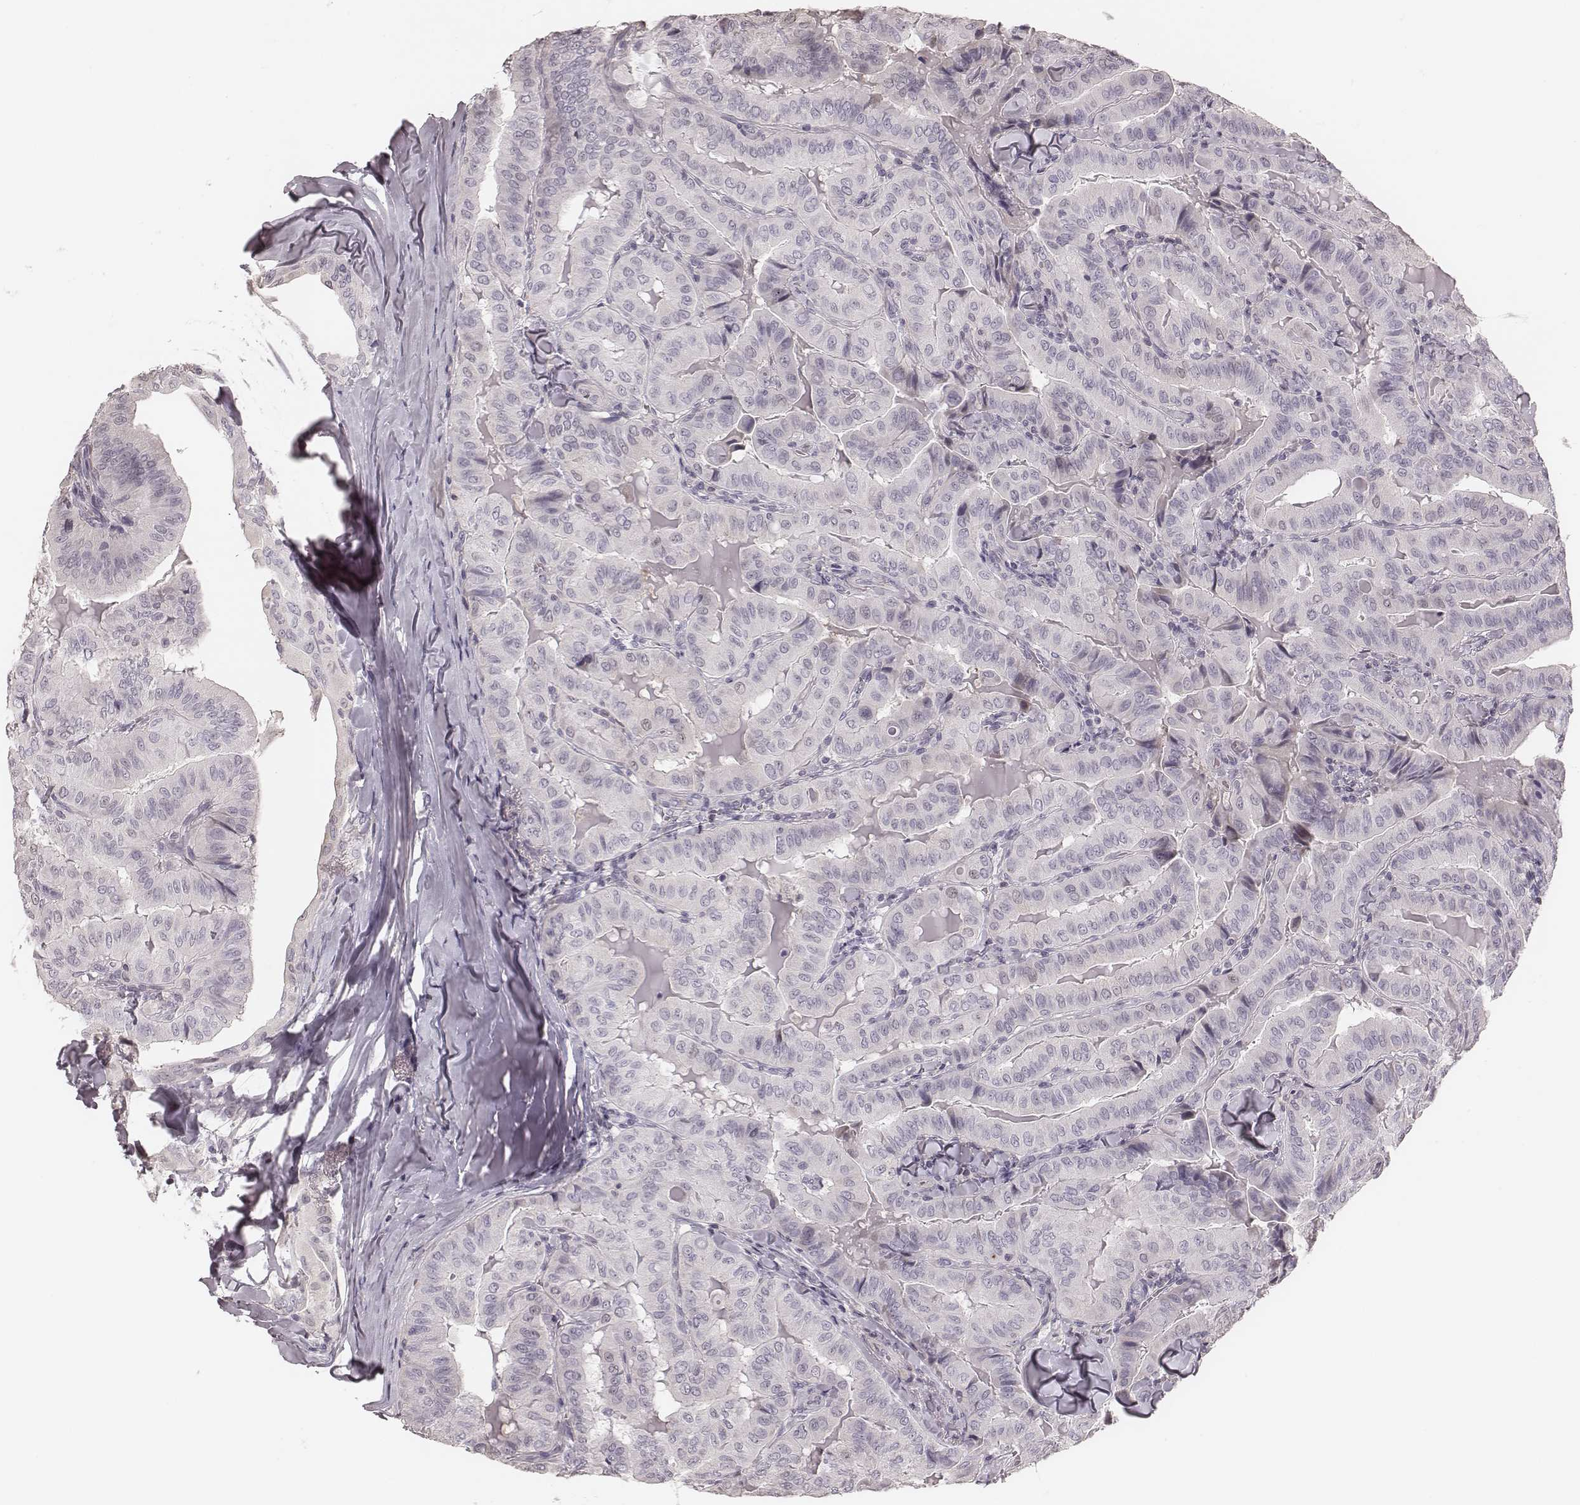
{"staining": {"intensity": "negative", "quantity": "none", "location": "none"}, "tissue": "thyroid cancer", "cell_type": "Tumor cells", "image_type": "cancer", "snomed": [{"axis": "morphology", "description": "Papillary adenocarcinoma, NOS"}, {"axis": "topography", "description": "Thyroid gland"}], "caption": "Papillary adenocarcinoma (thyroid) stained for a protein using immunohistochemistry reveals no positivity tumor cells.", "gene": "S100Z", "patient": {"sex": "female", "age": 68}}